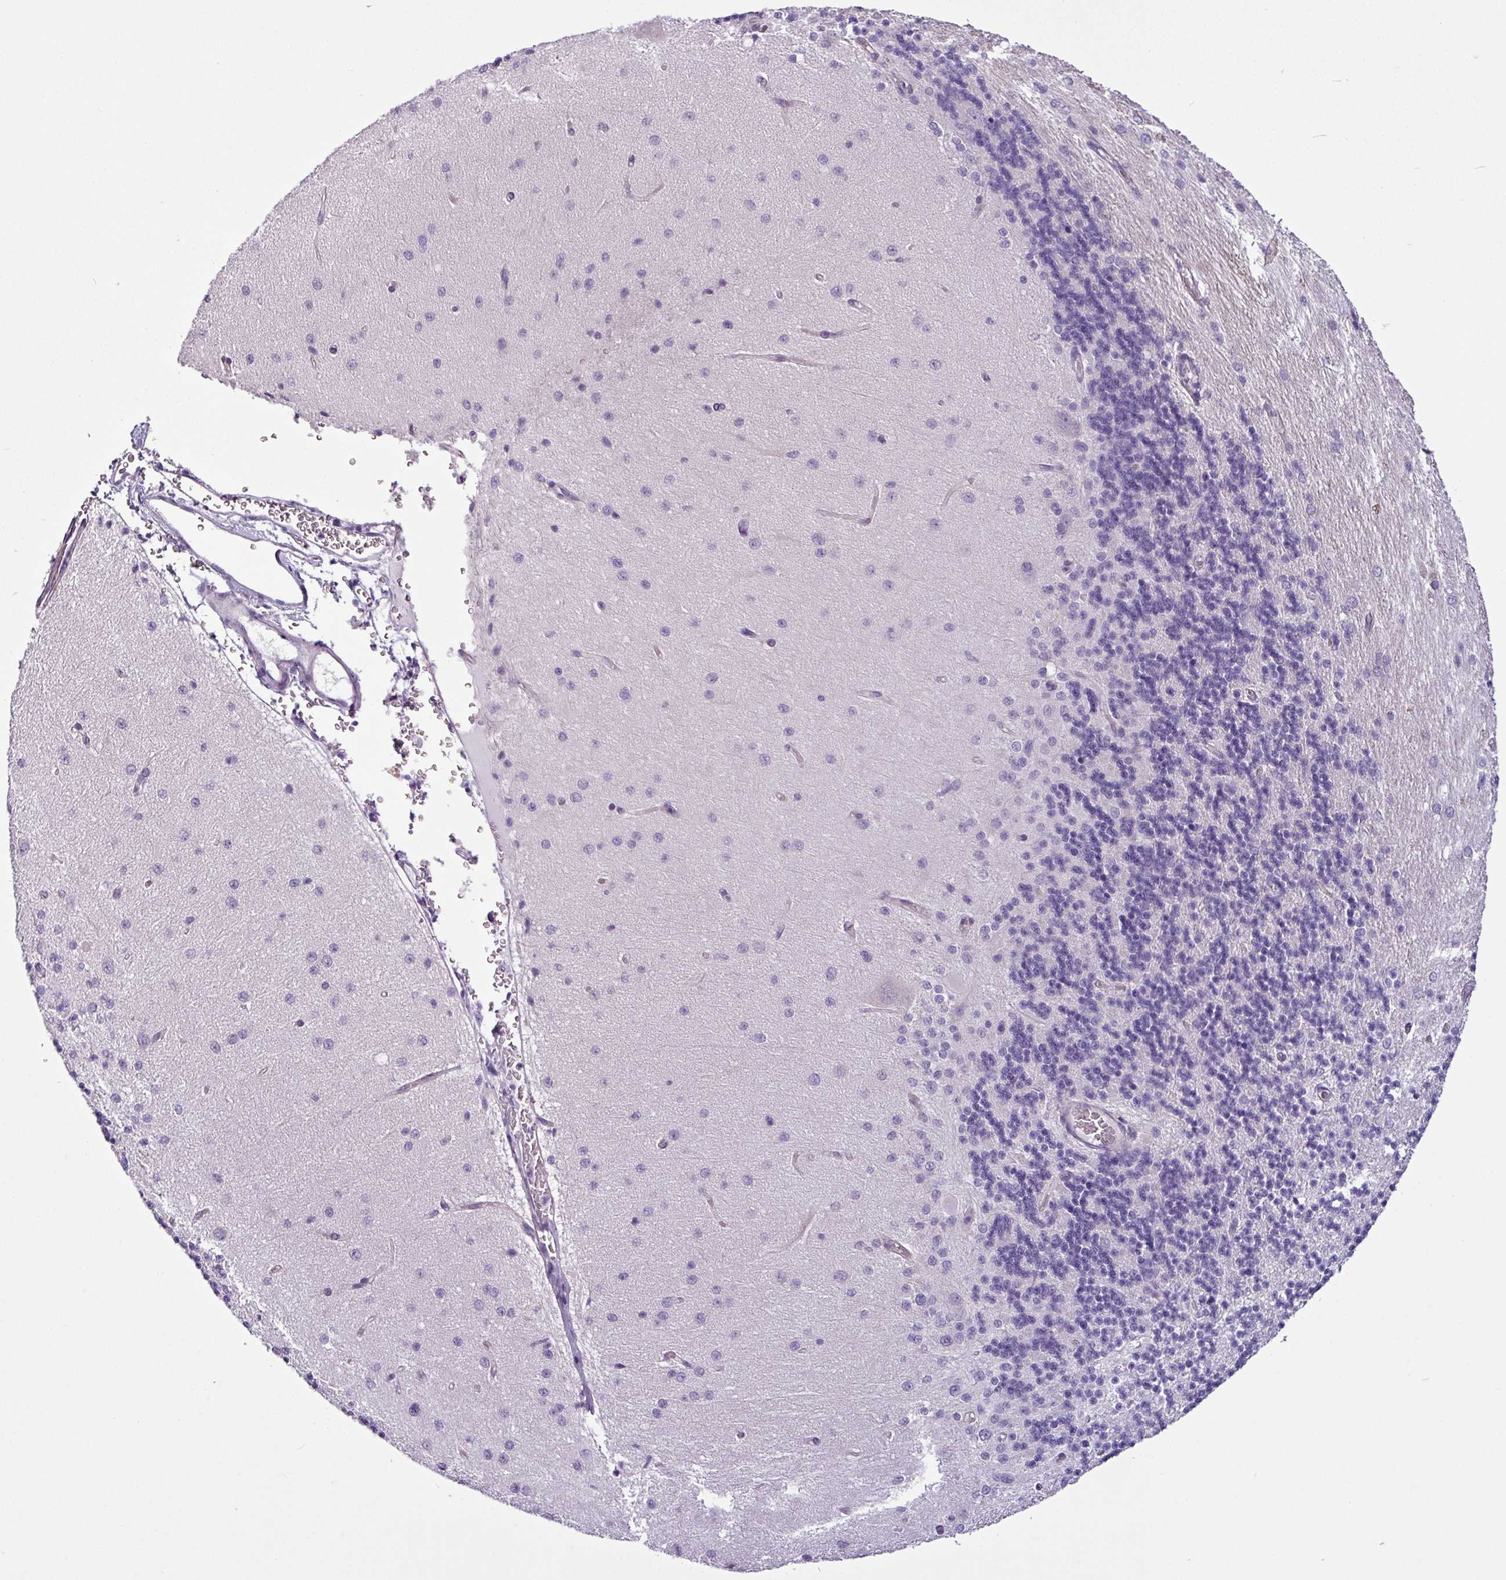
{"staining": {"intensity": "negative", "quantity": "none", "location": "none"}, "tissue": "cerebellum", "cell_type": "Cells in granular layer", "image_type": "normal", "snomed": [{"axis": "morphology", "description": "Normal tissue, NOS"}, {"axis": "topography", "description": "Cerebellum"}], "caption": "This is an immunohistochemistry micrograph of benign human cerebellum. There is no positivity in cells in granular layer.", "gene": "TOR1AIP2", "patient": {"sex": "female", "age": 29}}